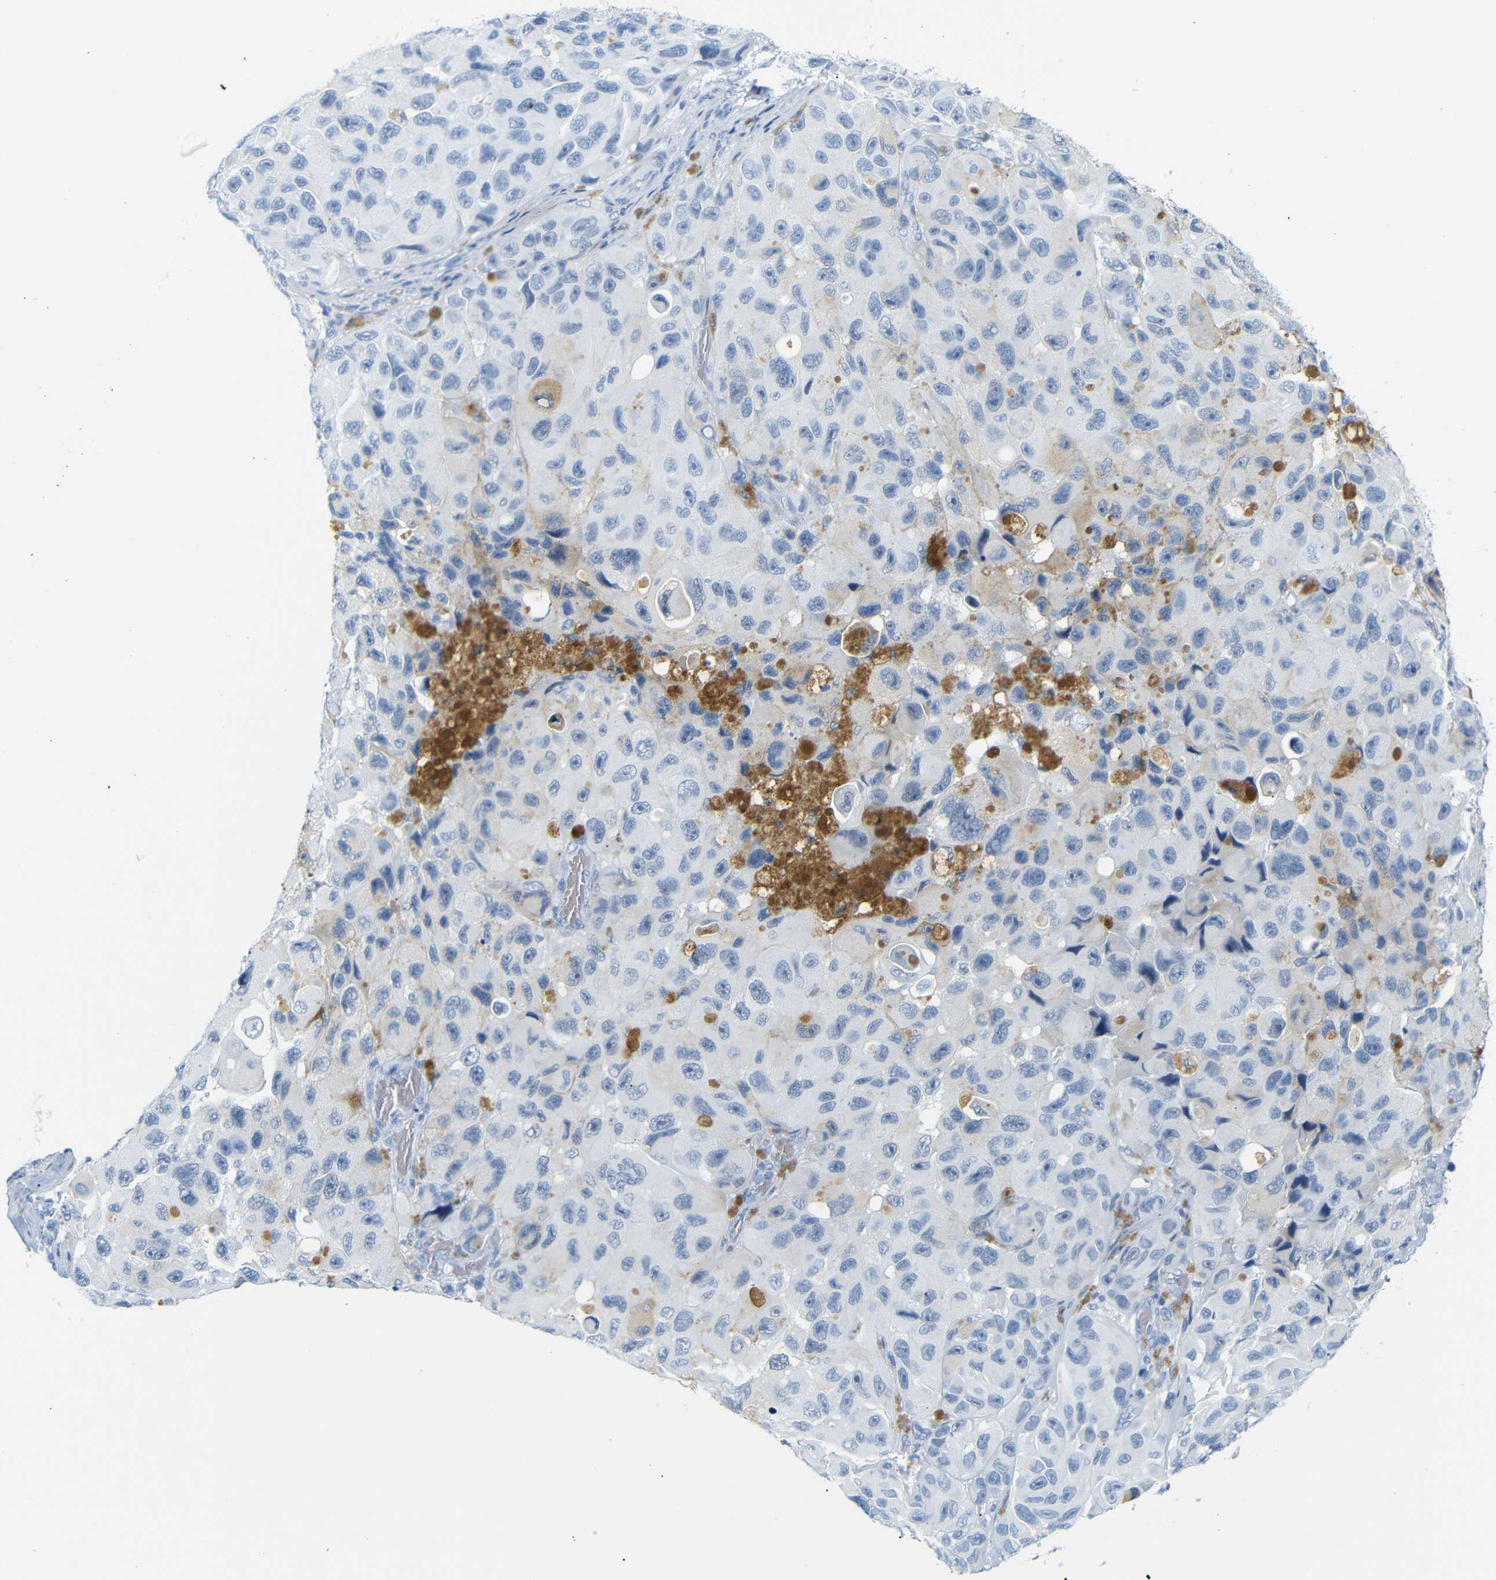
{"staining": {"intensity": "negative", "quantity": "none", "location": "none"}, "tissue": "melanoma", "cell_type": "Tumor cells", "image_type": "cancer", "snomed": [{"axis": "morphology", "description": "Malignant melanoma, NOS"}, {"axis": "topography", "description": "Skin"}], "caption": "A histopathology image of malignant melanoma stained for a protein shows no brown staining in tumor cells.", "gene": "DYNAP", "patient": {"sex": "female", "age": 73}}